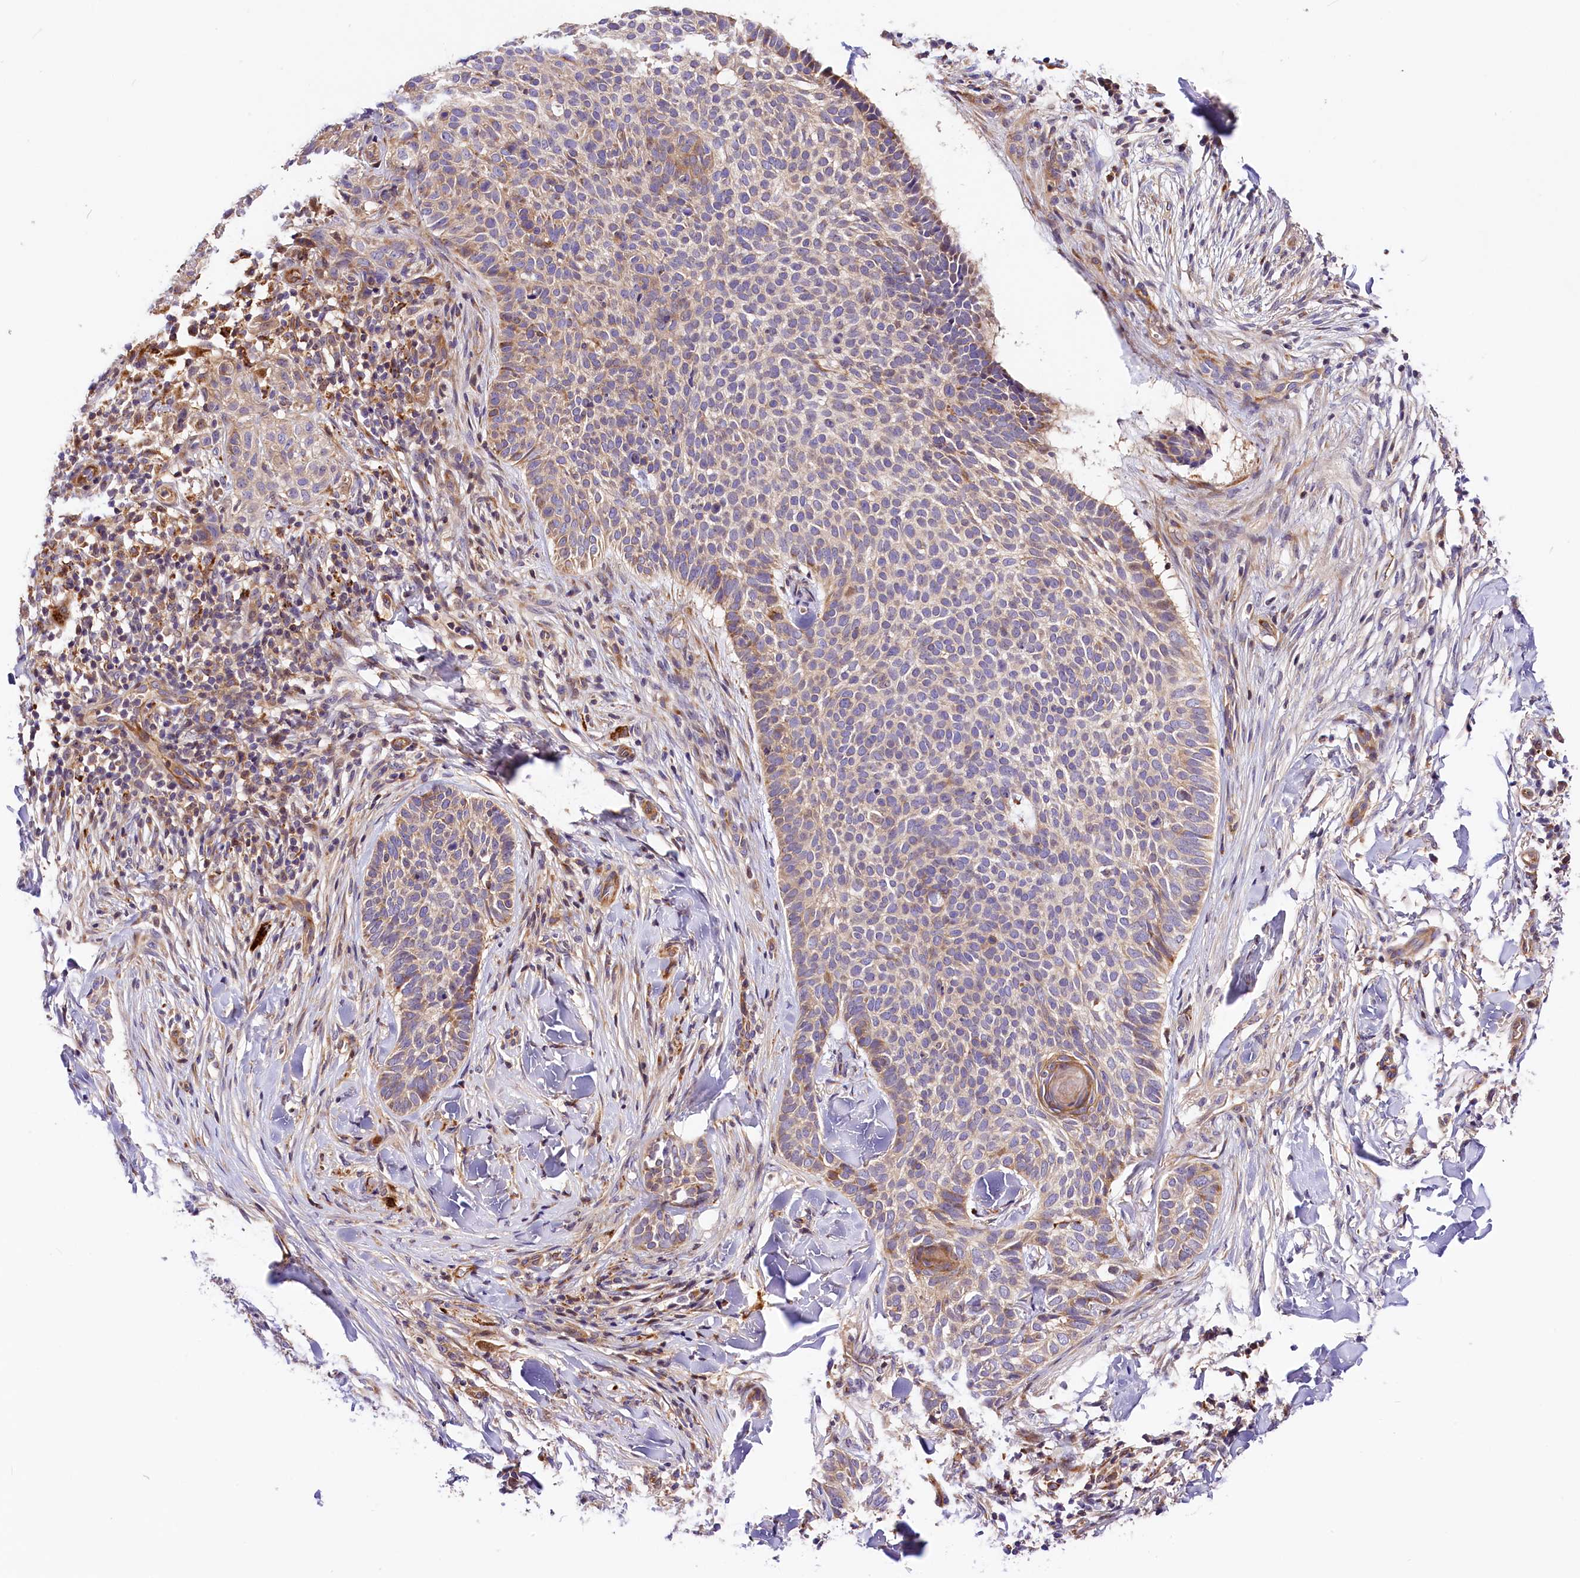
{"staining": {"intensity": "weak", "quantity": "<25%", "location": "cytoplasmic/membranous"}, "tissue": "skin cancer", "cell_type": "Tumor cells", "image_type": "cancer", "snomed": [{"axis": "morphology", "description": "Normal tissue, NOS"}, {"axis": "morphology", "description": "Basal cell carcinoma"}, {"axis": "topography", "description": "Skin"}], "caption": "There is no significant staining in tumor cells of basal cell carcinoma (skin).", "gene": "ARMC6", "patient": {"sex": "male", "age": 67}}